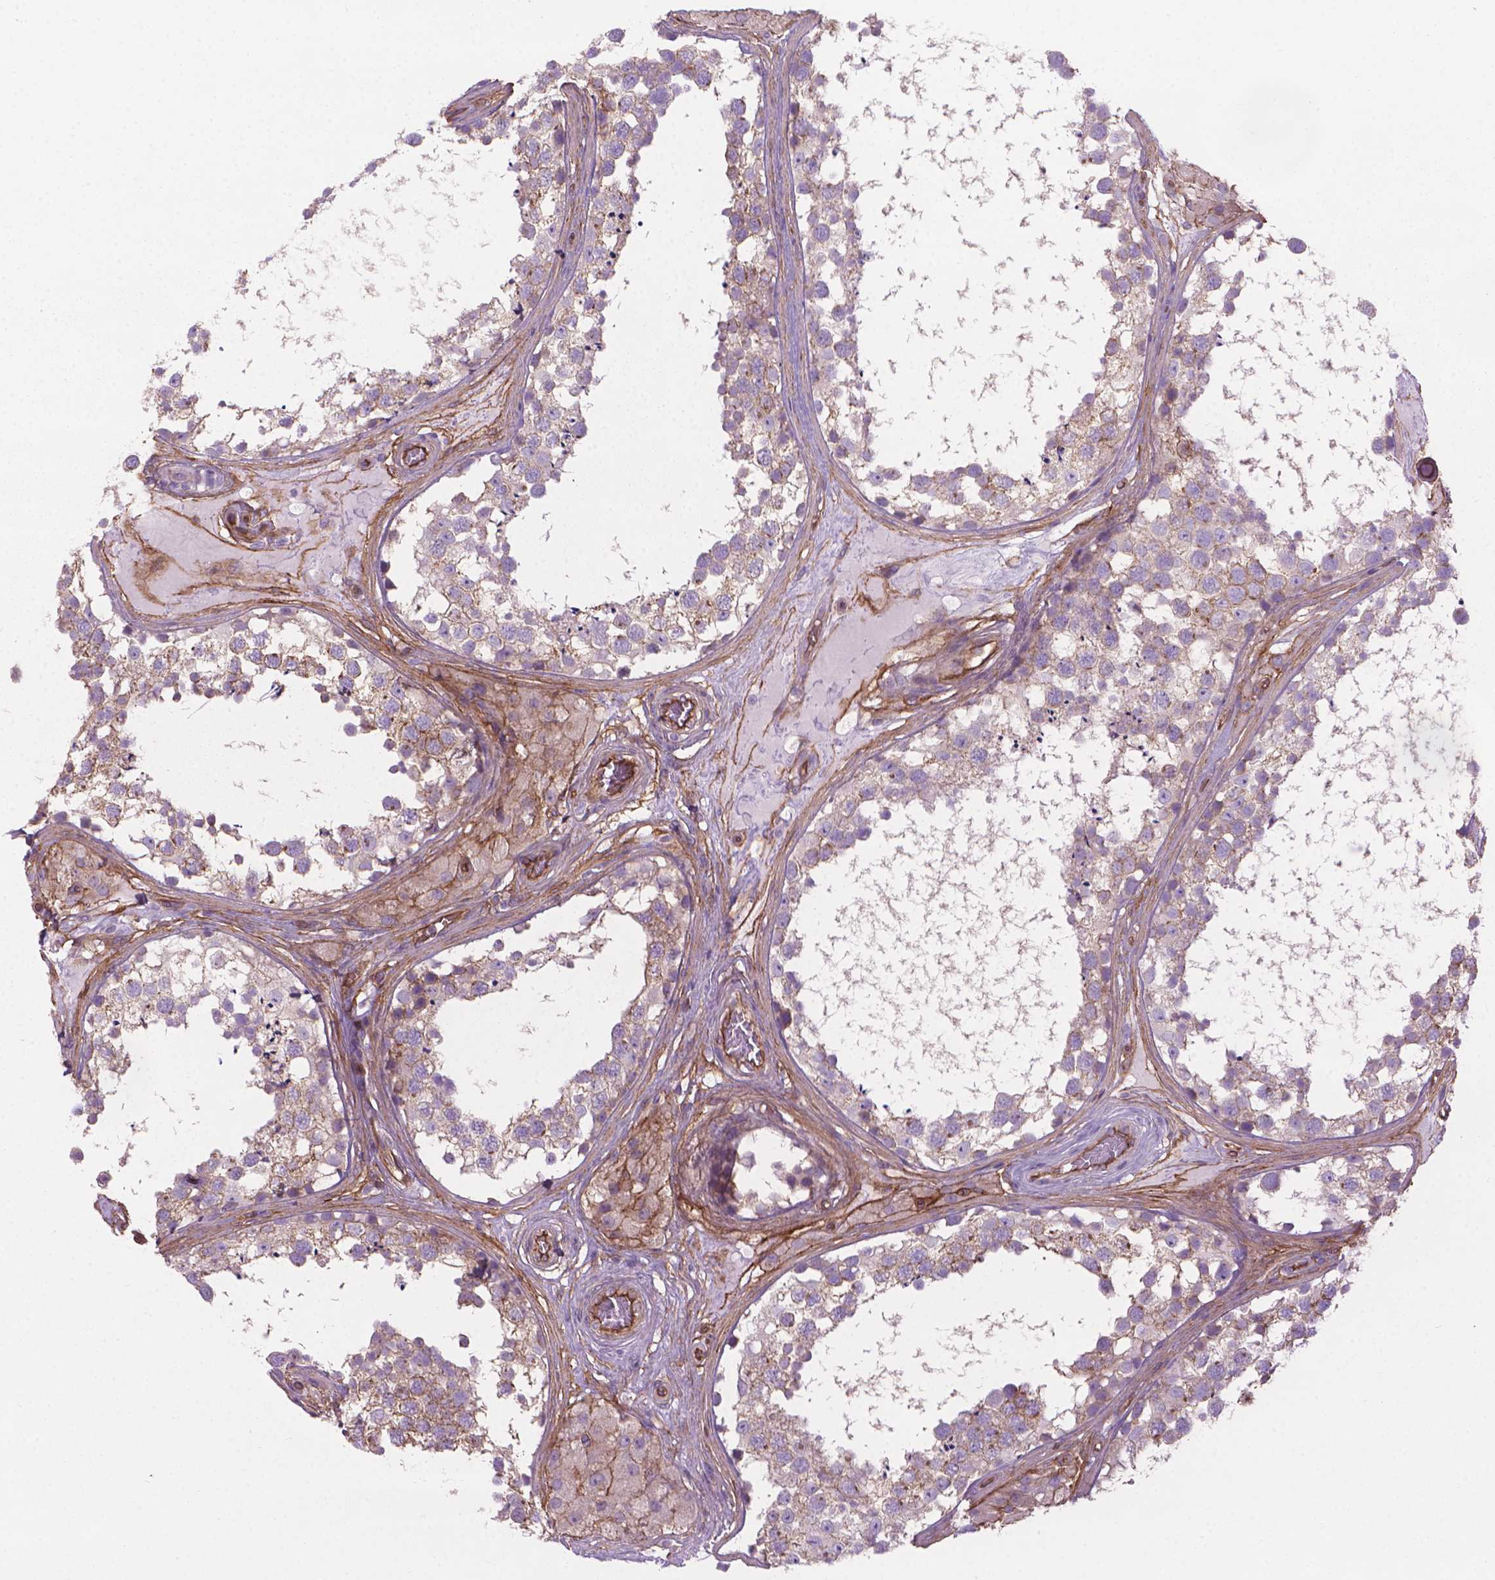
{"staining": {"intensity": "moderate", "quantity": "25%-75%", "location": "cytoplasmic/membranous"}, "tissue": "testis", "cell_type": "Cells in seminiferous ducts", "image_type": "normal", "snomed": [{"axis": "morphology", "description": "Normal tissue, NOS"}, {"axis": "morphology", "description": "Seminoma, NOS"}, {"axis": "topography", "description": "Testis"}], "caption": "IHC (DAB (3,3'-diaminobenzidine)) staining of benign human testis demonstrates moderate cytoplasmic/membranous protein expression in approximately 25%-75% of cells in seminiferous ducts.", "gene": "TENT5A", "patient": {"sex": "male", "age": 65}}